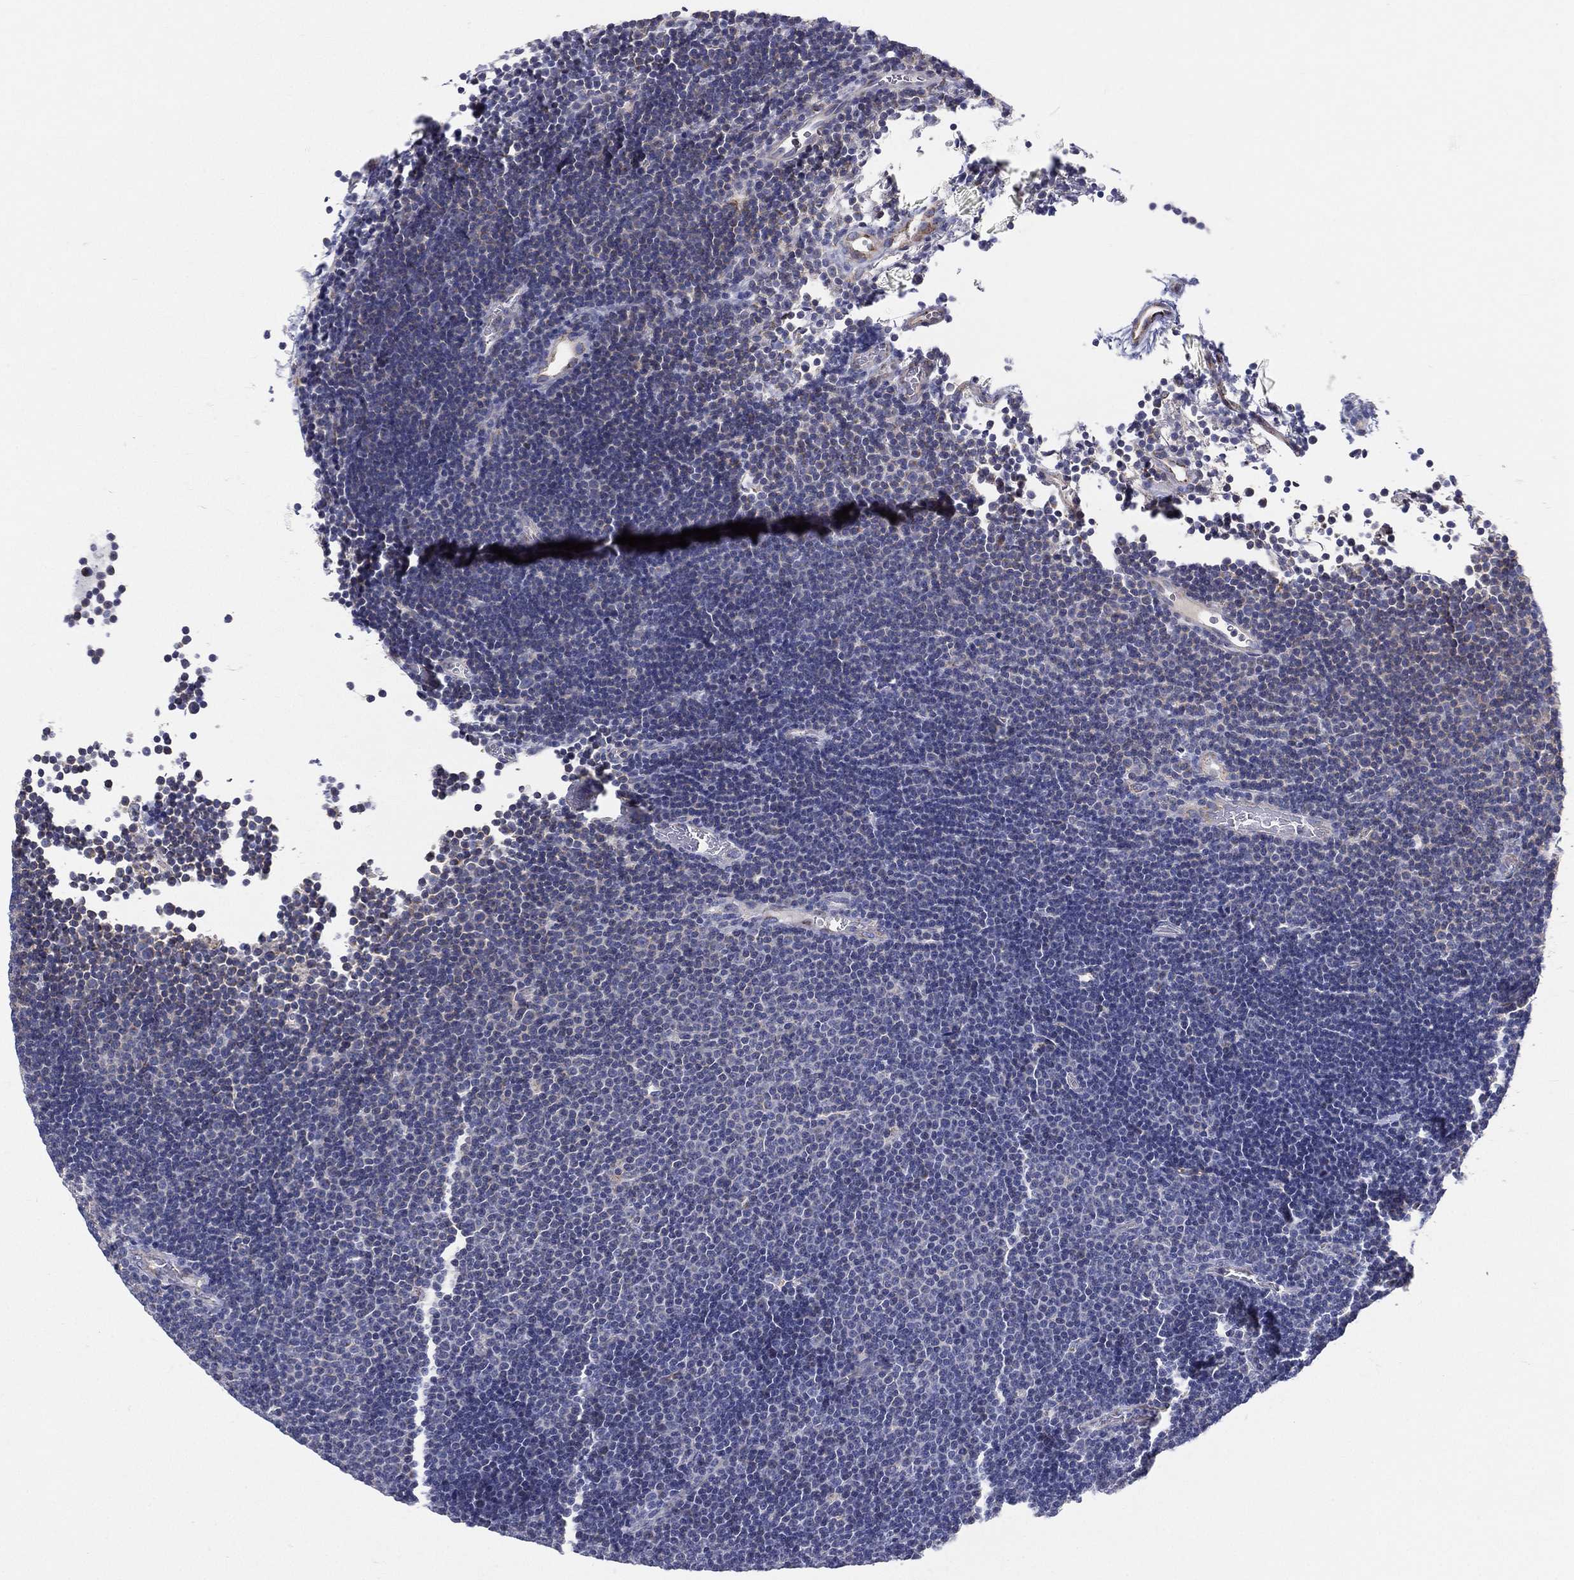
{"staining": {"intensity": "negative", "quantity": "none", "location": "none"}, "tissue": "lymphoma", "cell_type": "Tumor cells", "image_type": "cancer", "snomed": [{"axis": "morphology", "description": "Malignant lymphoma, non-Hodgkin's type, Low grade"}, {"axis": "topography", "description": "Brain"}], "caption": "Immunohistochemical staining of malignant lymphoma, non-Hodgkin's type (low-grade) shows no significant expression in tumor cells.", "gene": "PWWP3A", "patient": {"sex": "female", "age": 66}}